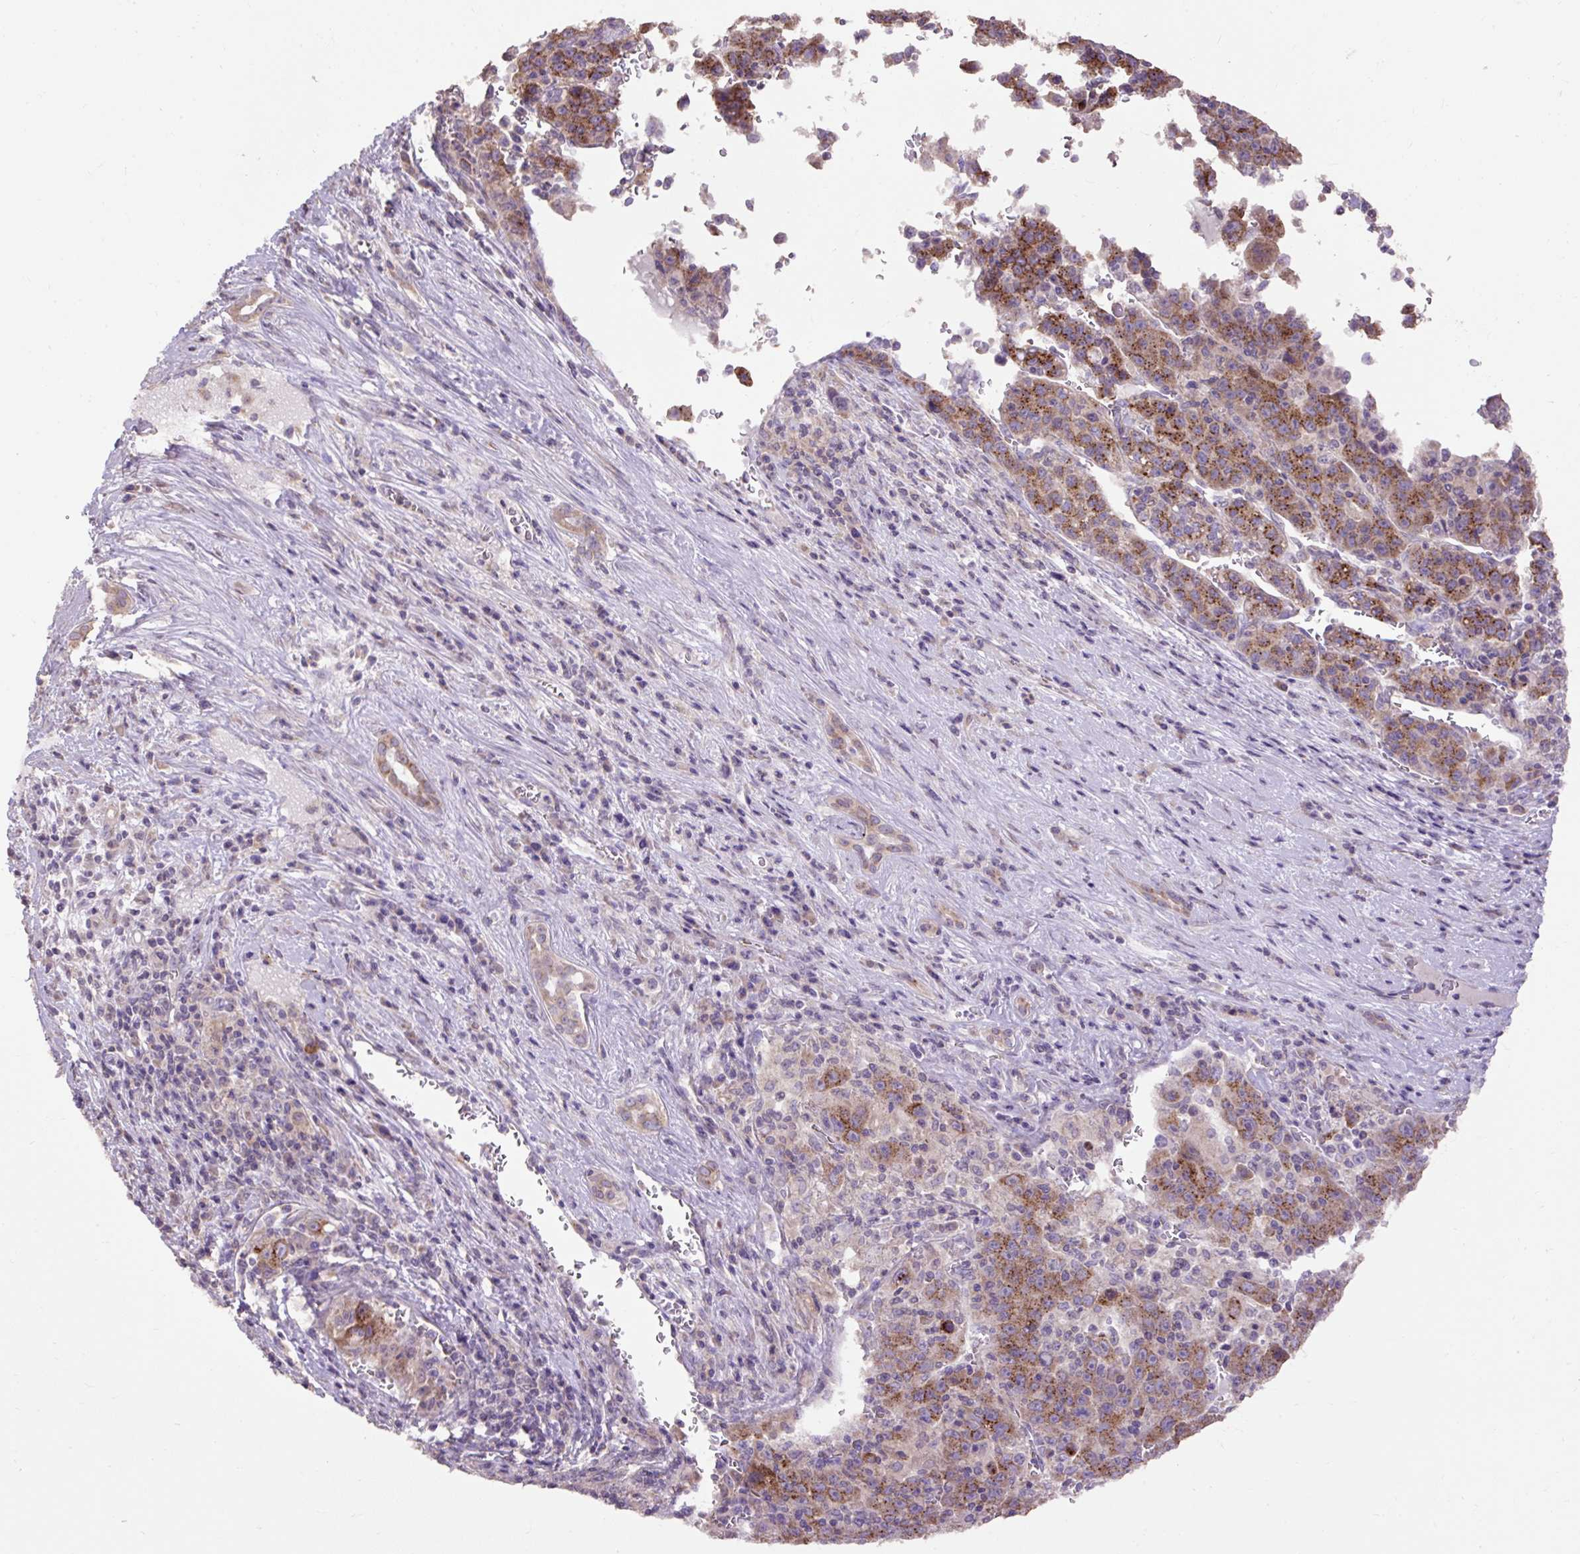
{"staining": {"intensity": "moderate", "quantity": ">75%", "location": "cytoplasmic/membranous"}, "tissue": "liver cancer", "cell_type": "Tumor cells", "image_type": "cancer", "snomed": [{"axis": "morphology", "description": "Carcinoma, Hepatocellular, NOS"}, {"axis": "topography", "description": "Liver"}], "caption": "Liver cancer (hepatocellular carcinoma) stained for a protein reveals moderate cytoplasmic/membranous positivity in tumor cells. (Stains: DAB in brown, nuclei in blue, Microscopy: brightfield microscopy at high magnification).", "gene": "ABR", "patient": {"sex": "female", "age": 53}}